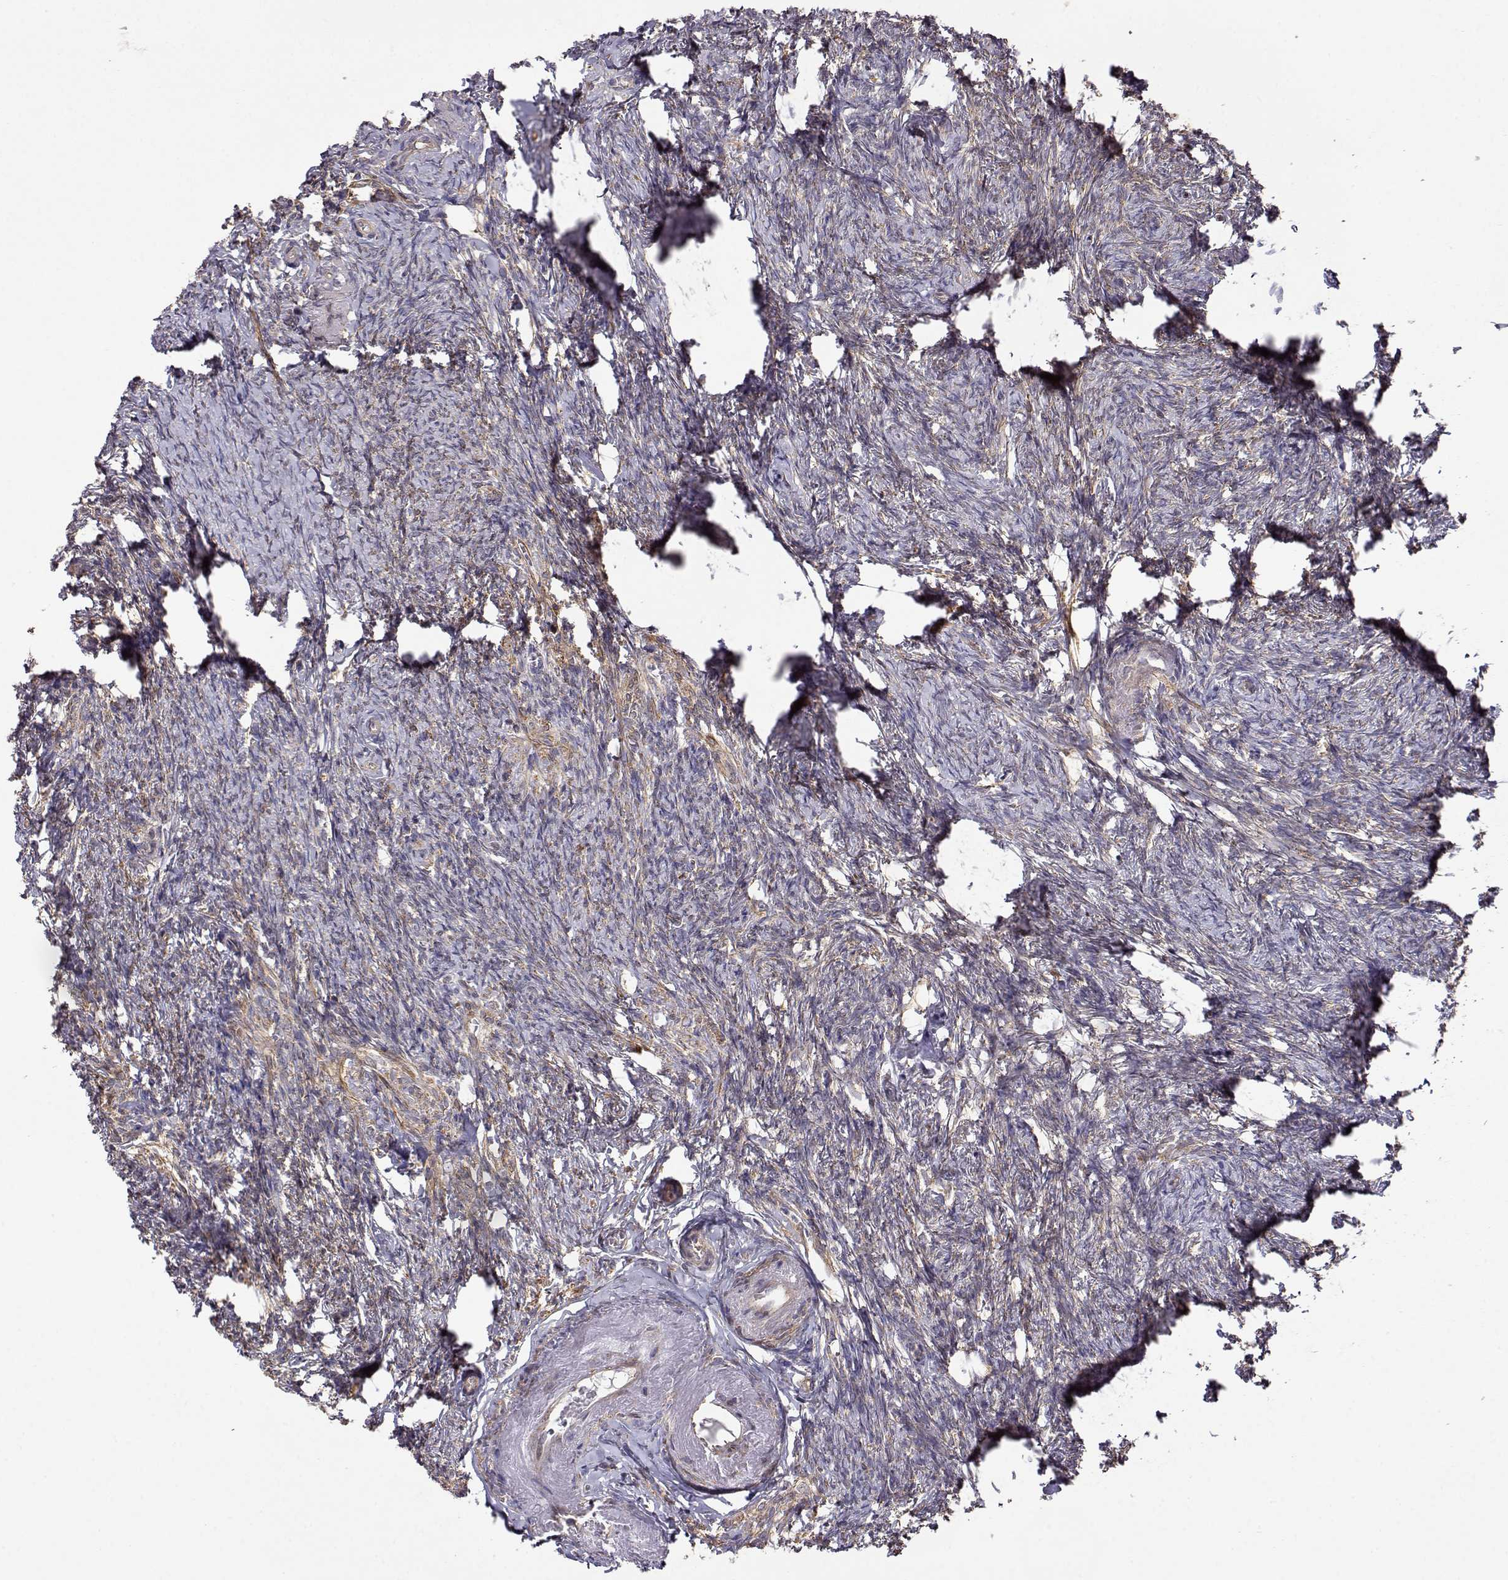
{"staining": {"intensity": "moderate", "quantity": ">75%", "location": "cytoplasmic/membranous"}, "tissue": "ovary", "cell_type": "Follicle cells", "image_type": "normal", "snomed": [{"axis": "morphology", "description": "Normal tissue, NOS"}, {"axis": "topography", "description": "Ovary"}], "caption": "The histopathology image exhibits staining of unremarkable ovary, revealing moderate cytoplasmic/membranous protein positivity (brown color) within follicle cells. The staining was performed using DAB (3,3'-diaminobenzidine), with brown indicating positive protein expression. Nuclei are stained blue with hematoxylin.", "gene": "PAIP1", "patient": {"sex": "female", "age": 72}}